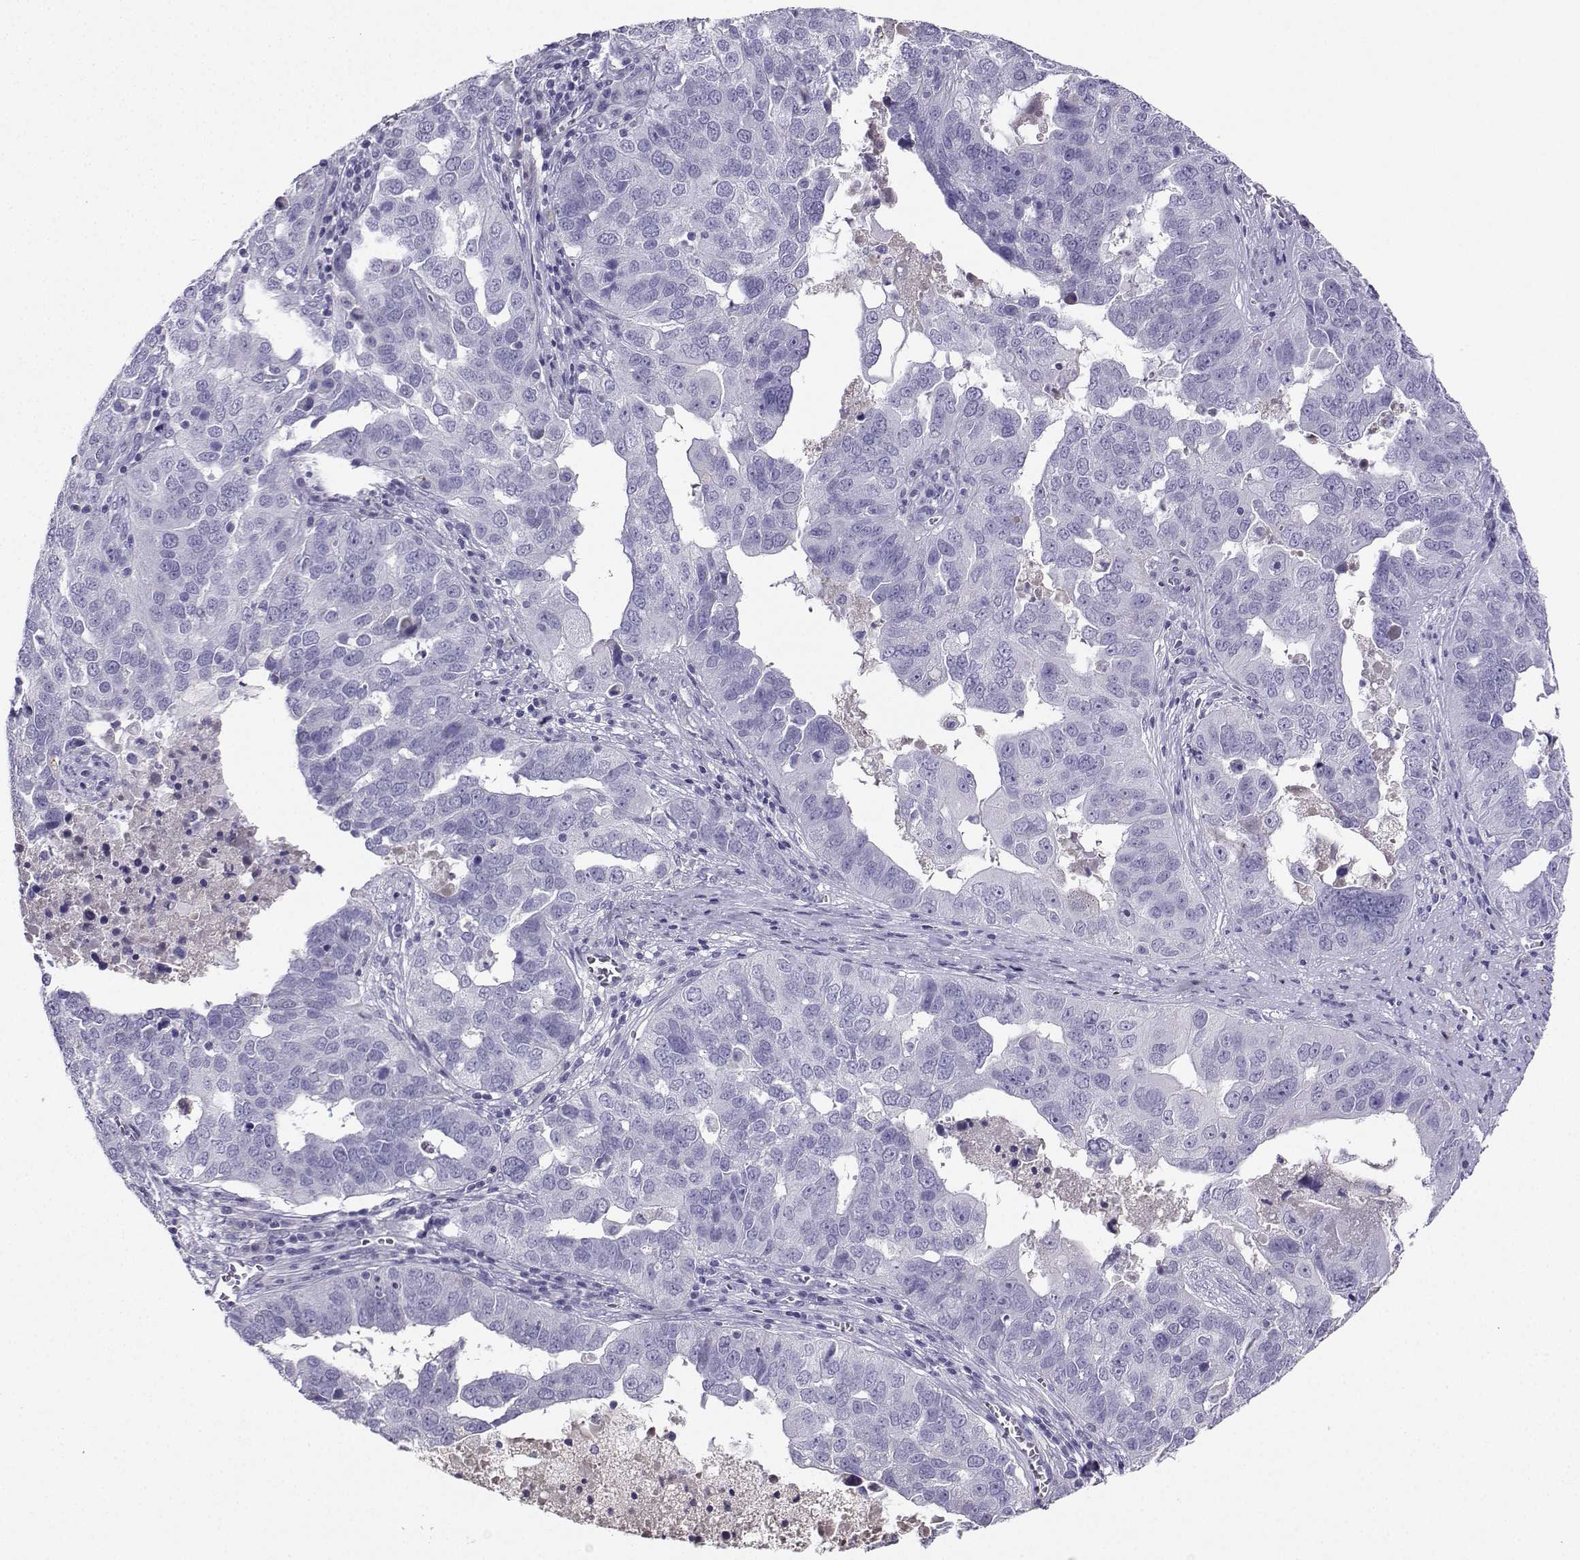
{"staining": {"intensity": "negative", "quantity": "none", "location": "none"}, "tissue": "ovarian cancer", "cell_type": "Tumor cells", "image_type": "cancer", "snomed": [{"axis": "morphology", "description": "Carcinoma, endometroid"}, {"axis": "topography", "description": "Soft tissue"}, {"axis": "topography", "description": "Ovary"}], "caption": "Histopathology image shows no protein positivity in tumor cells of ovarian endometroid carcinoma tissue.", "gene": "GRIK4", "patient": {"sex": "female", "age": 52}}